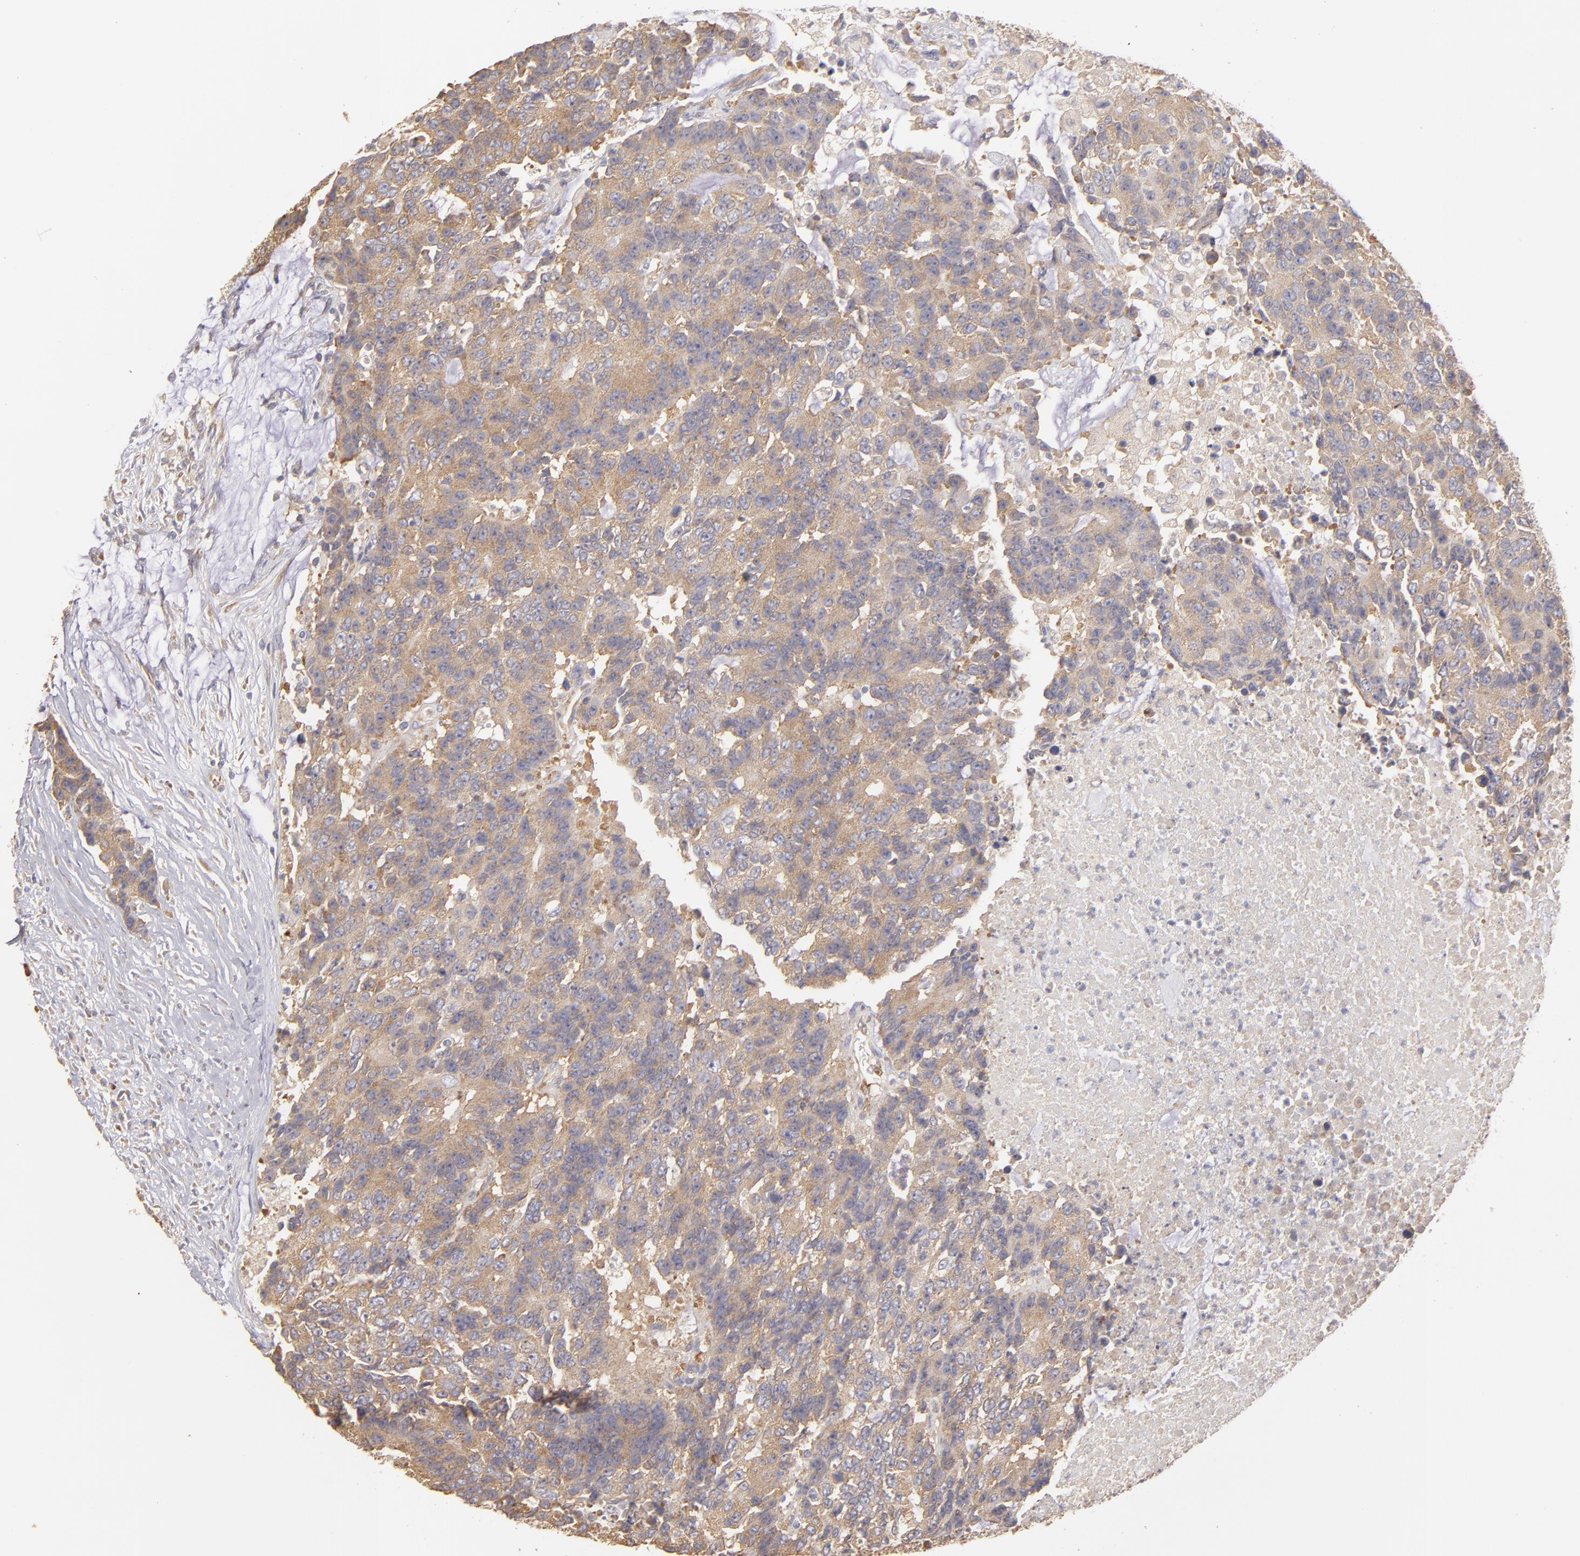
{"staining": {"intensity": "moderate", "quantity": ">75%", "location": "cytoplasmic/membranous"}, "tissue": "colorectal cancer", "cell_type": "Tumor cells", "image_type": "cancer", "snomed": [{"axis": "morphology", "description": "Adenocarcinoma, NOS"}, {"axis": "topography", "description": "Colon"}], "caption": "Protein expression by immunohistochemistry (IHC) reveals moderate cytoplasmic/membranous expression in approximately >75% of tumor cells in colorectal cancer (adenocarcinoma).", "gene": "ENTPD5", "patient": {"sex": "female", "age": 86}}